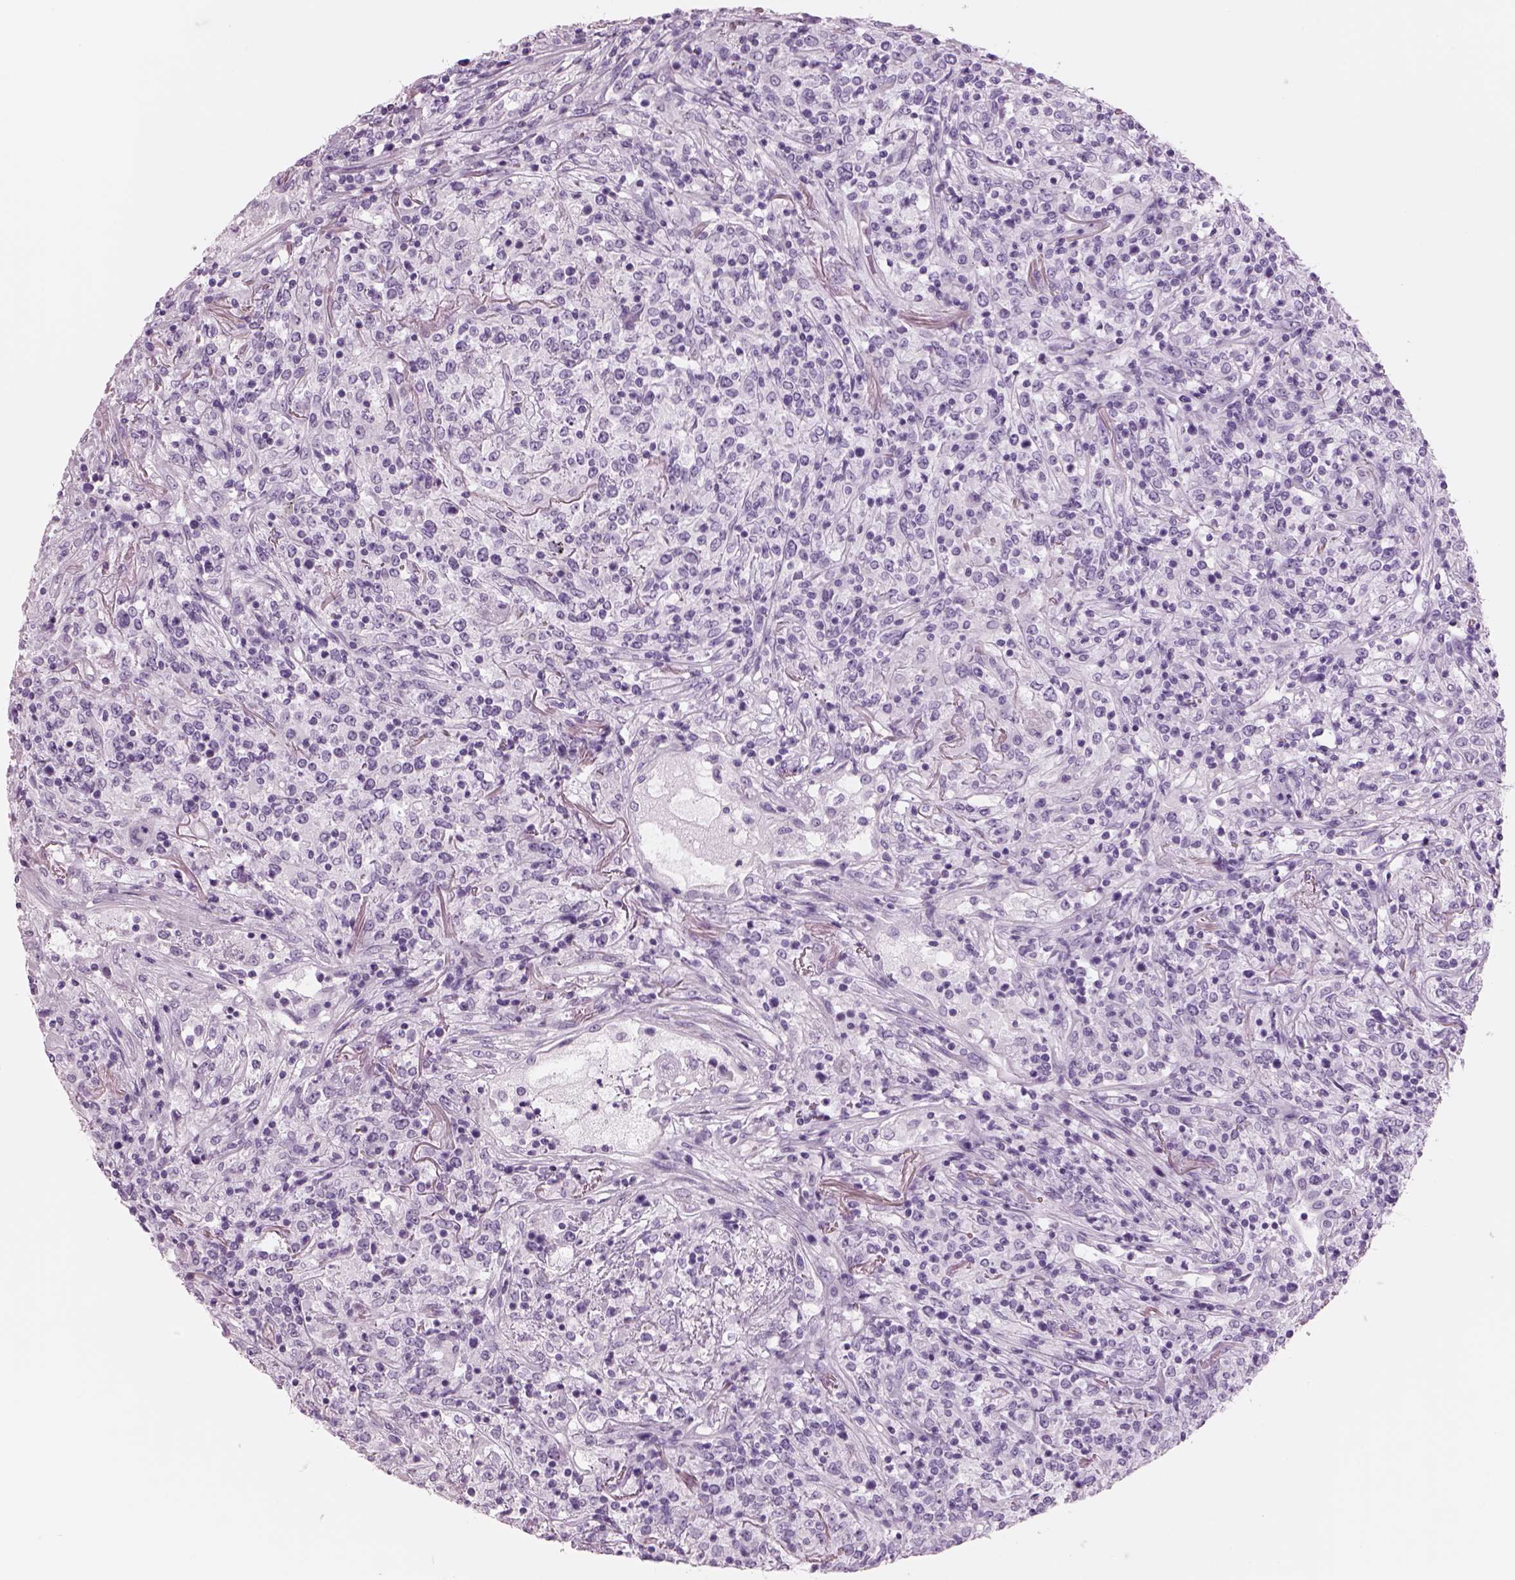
{"staining": {"intensity": "negative", "quantity": "none", "location": "none"}, "tissue": "lymphoma", "cell_type": "Tumor cells", "image_type": "cancer", "snomed": [{"axis": "morphology", "description": "Malignant lymphoma, non-Hodgkin's type, High grade"}, {"axis": "topography", "description": "Lung"}], "caption": "Tumor cells are negative for protein expression in human lymphoma.", "gene": "RHO", "patient": {"sex": "male", "age": 79}}